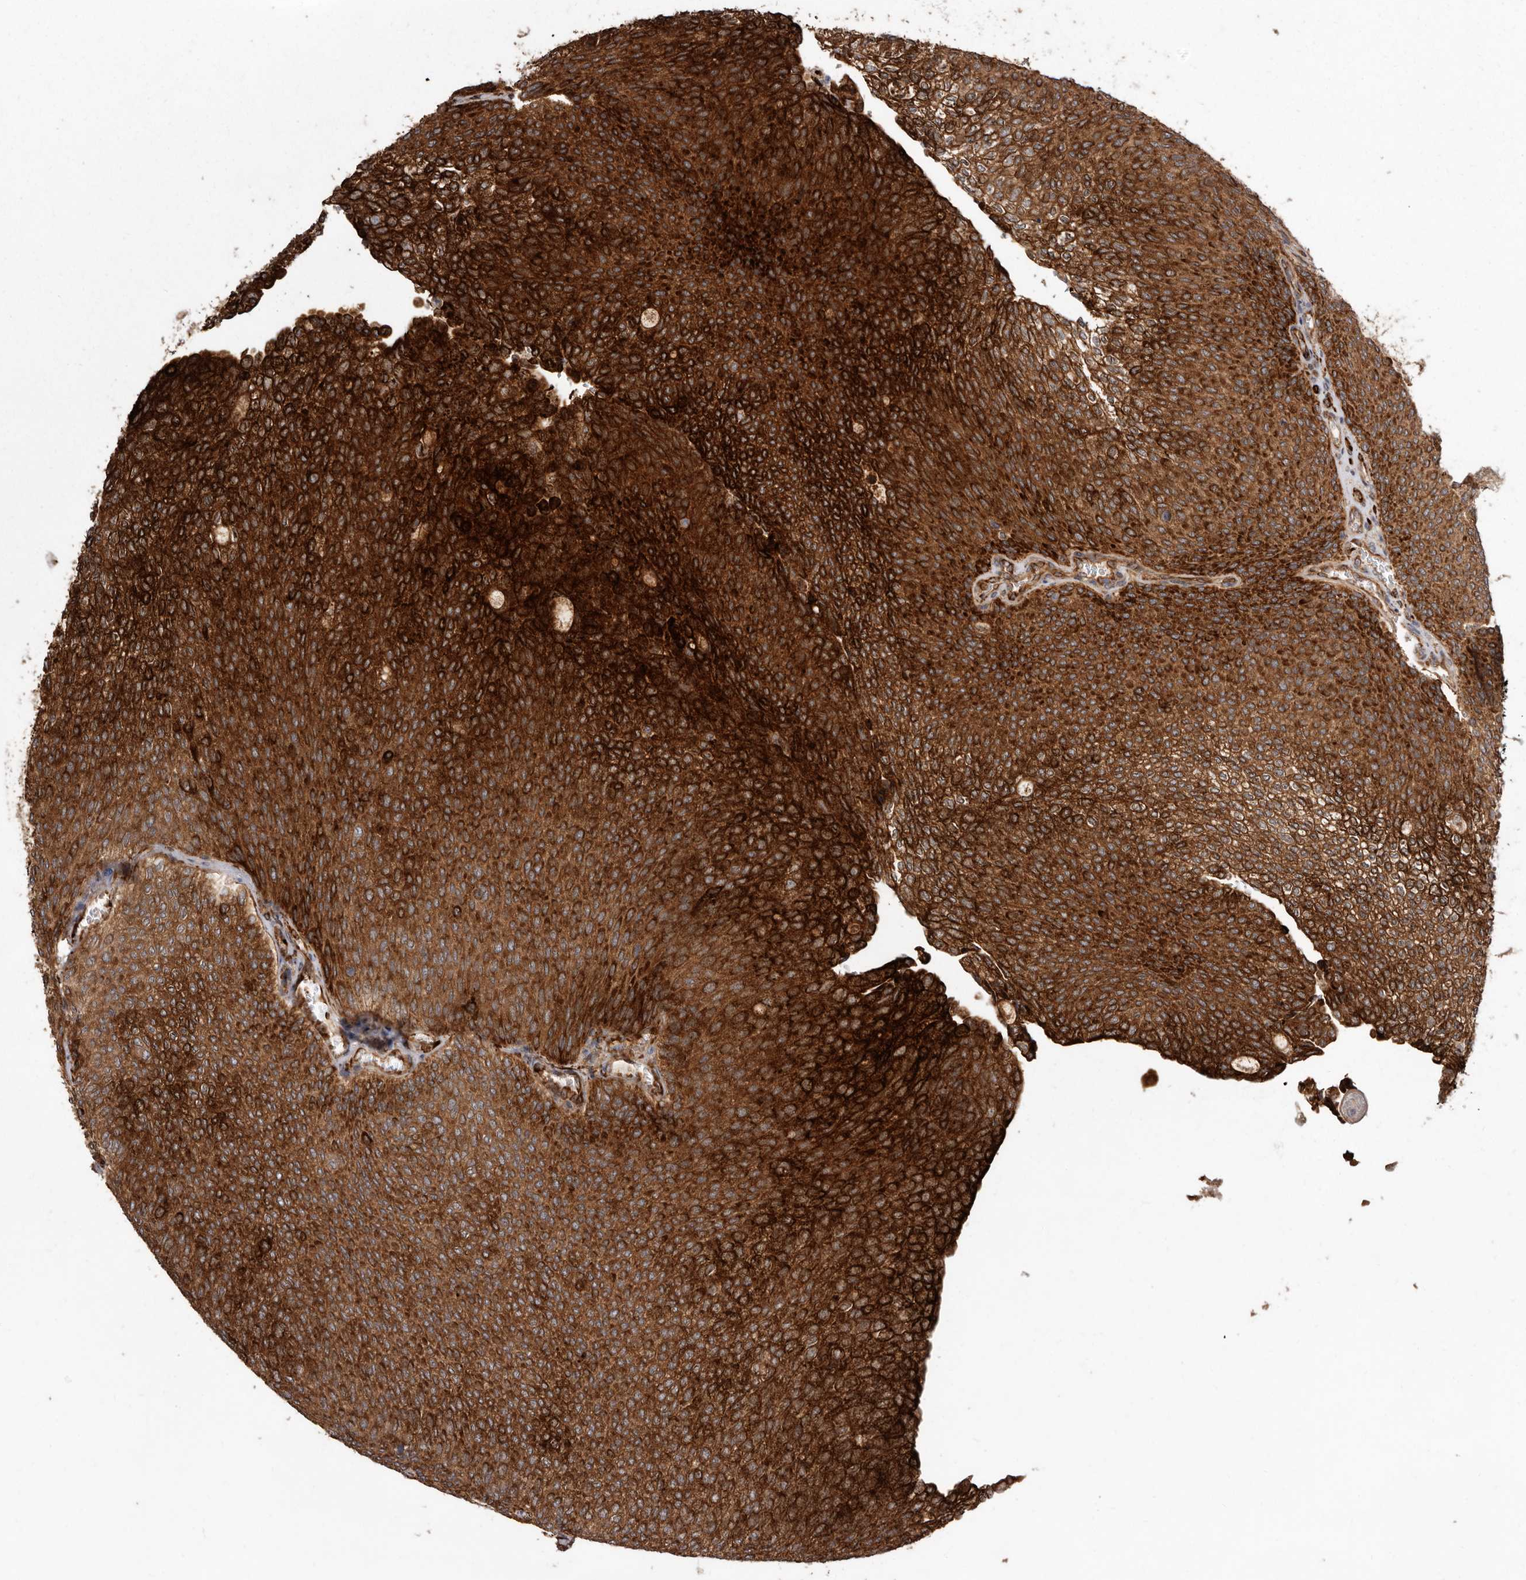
{"staining": {"intensity": "strong", "quantity": ">75%", "location": "cytoplasmic/membranous"}, "tissue": "urothelial cancer", "cell_type": "Tumor cells", "image_type": "cancer", "snomed": [{"axis": "morphology", "description": "Urothelial carcinoma, Low grade"}, {"axis": "topography", "description": "Urinary bladder"}], "caption": "About >75% of tumor cells in urothelial cancer demonstrate strong cytoplasmic/membranous protein positivity as visualized by brown immunohistochemical staining.", "gene": "FLAD1", "patient": {"sex": "female", "age": 79}}